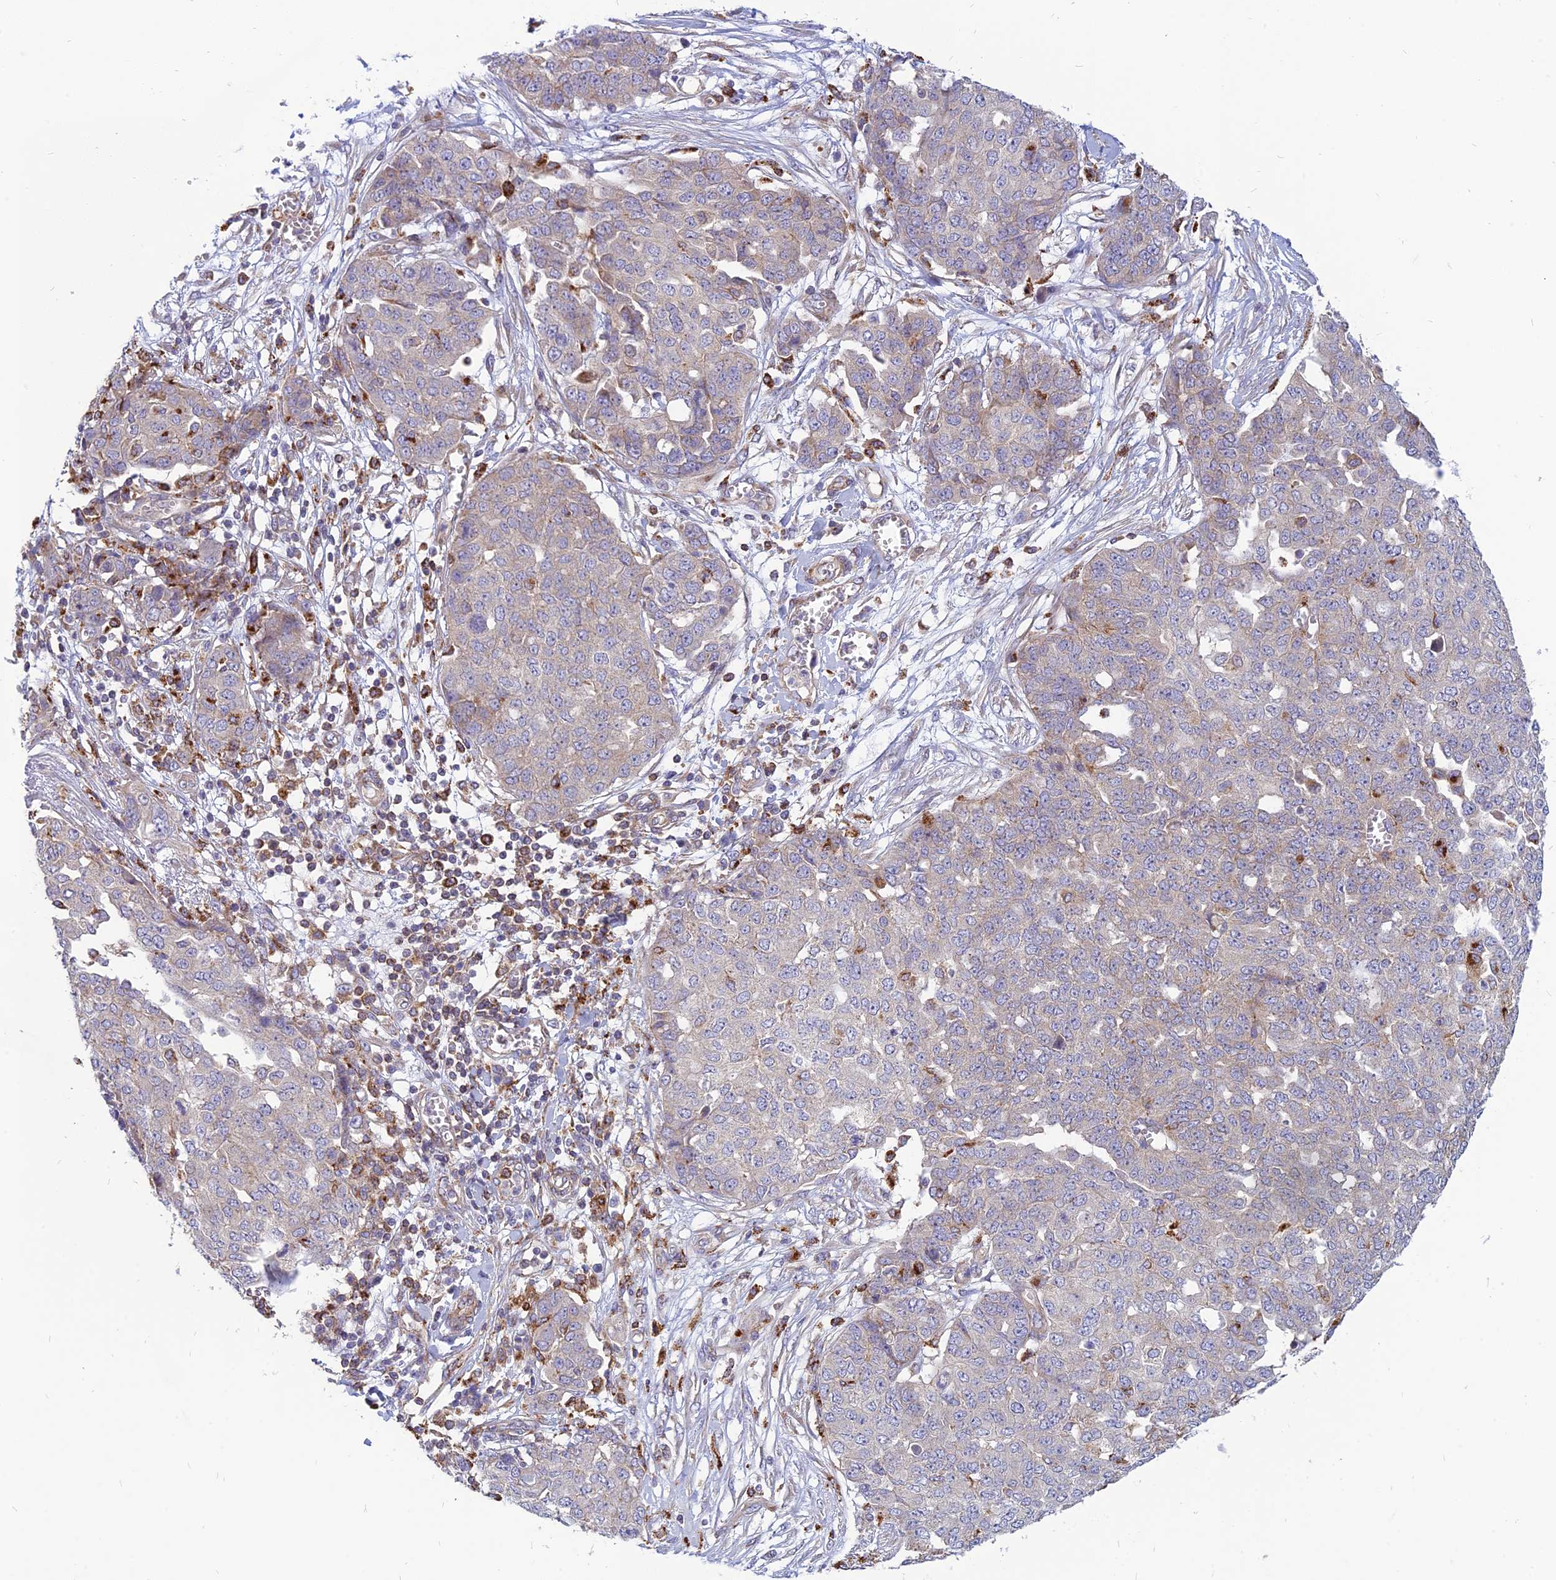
{"staining": {"intensity": "negative", "quantity": "none", "location": "none"}, "tissue": "ovarian cancer", "cell_type": "Tumor cells", "image_type": "cancer", "snomed": [{"axis": "morphology", "description": "Cystadenocarcinoma, serous, NOS"}, {"axis": "topography", "description": "Soft tissue"}, {"axis": "topography", "description": "Ovary"}], "caption": "The photomicrograph demonstrates no staining of tumor cells in serous cystadenocarcinoma (ovarian).", "gene": "PHKA2", "patient": {"sex": "female", "age": 57}}